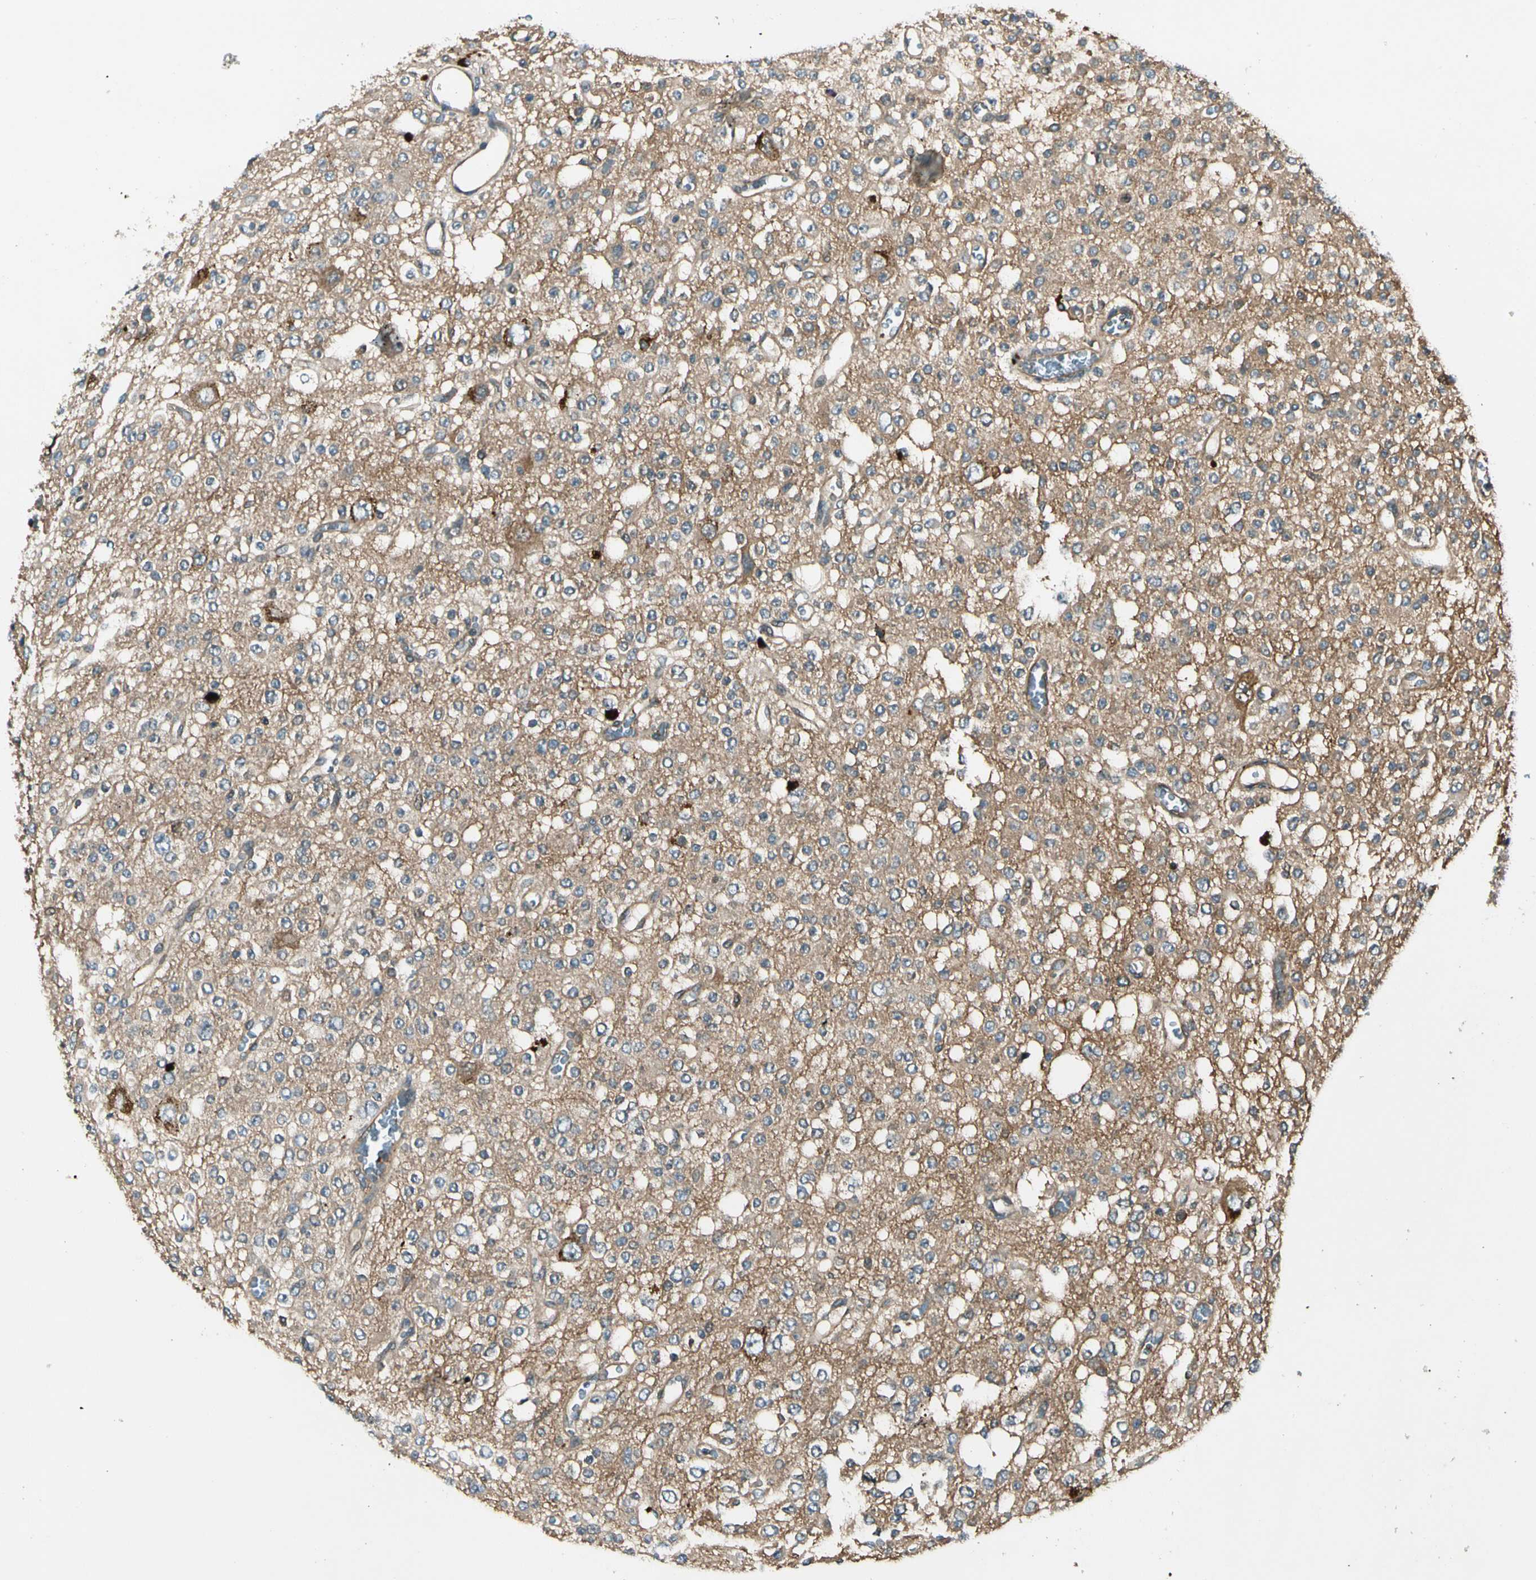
{"staining": {"intensity": "weak", "quantity": ">75%", "location": "cytoplasmic/membranous"}, "tissue": "glioma", "cell_type": "Tumor cells", "image_type": "cancer", "snomed": [{"axis": "morphology", "description": "Glioma, malignant, Low grade"}, {"axis": "topography", "description": "Brain"}], "caption": "Human low-grade glioma (malignant) stained with a protein marker exhibits weak staining in tumor cells.", "gene": "ROCK2", "patient": {"sex": "male", "age": 38}}